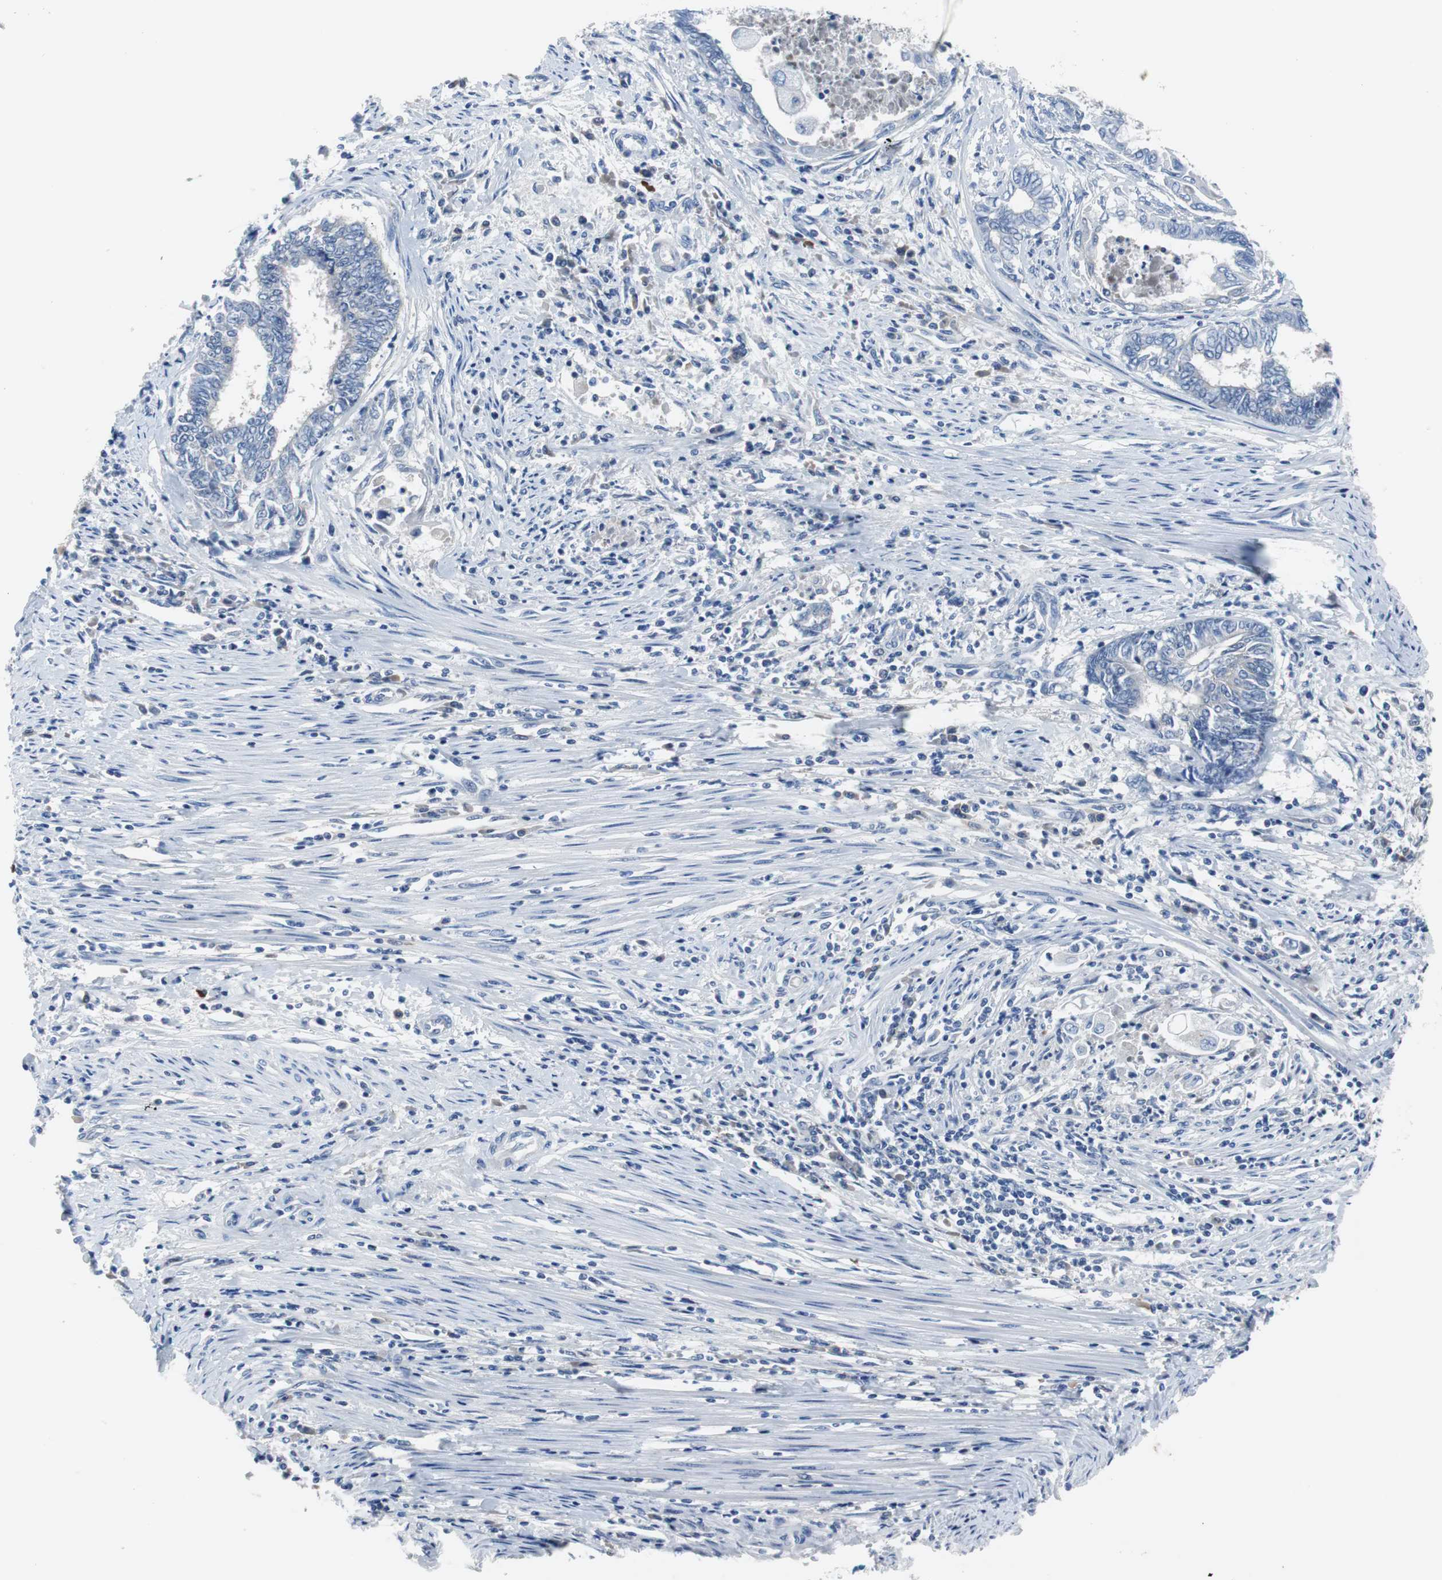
{"staining": {"intensity": "negative", "quantity": "none", "location": "none"}, "tissue": "endometrial cancer", "cell_type": "Tumor cells", "image_type": "cancer", "snomed": [{"axis": "morphology", "description": "Adenocarcinoma, NOS"}, {"axis": "topography", "description": "Uterus"}, {"axis": "topography", "description": "Endometrium"}], "caption": "An IHC image of endometrial cancer is shown. There is no staining in tumor cells of endometrial cancer.", "gene": "EEF2K", "patient": {"sex": "female", "age": 70}}